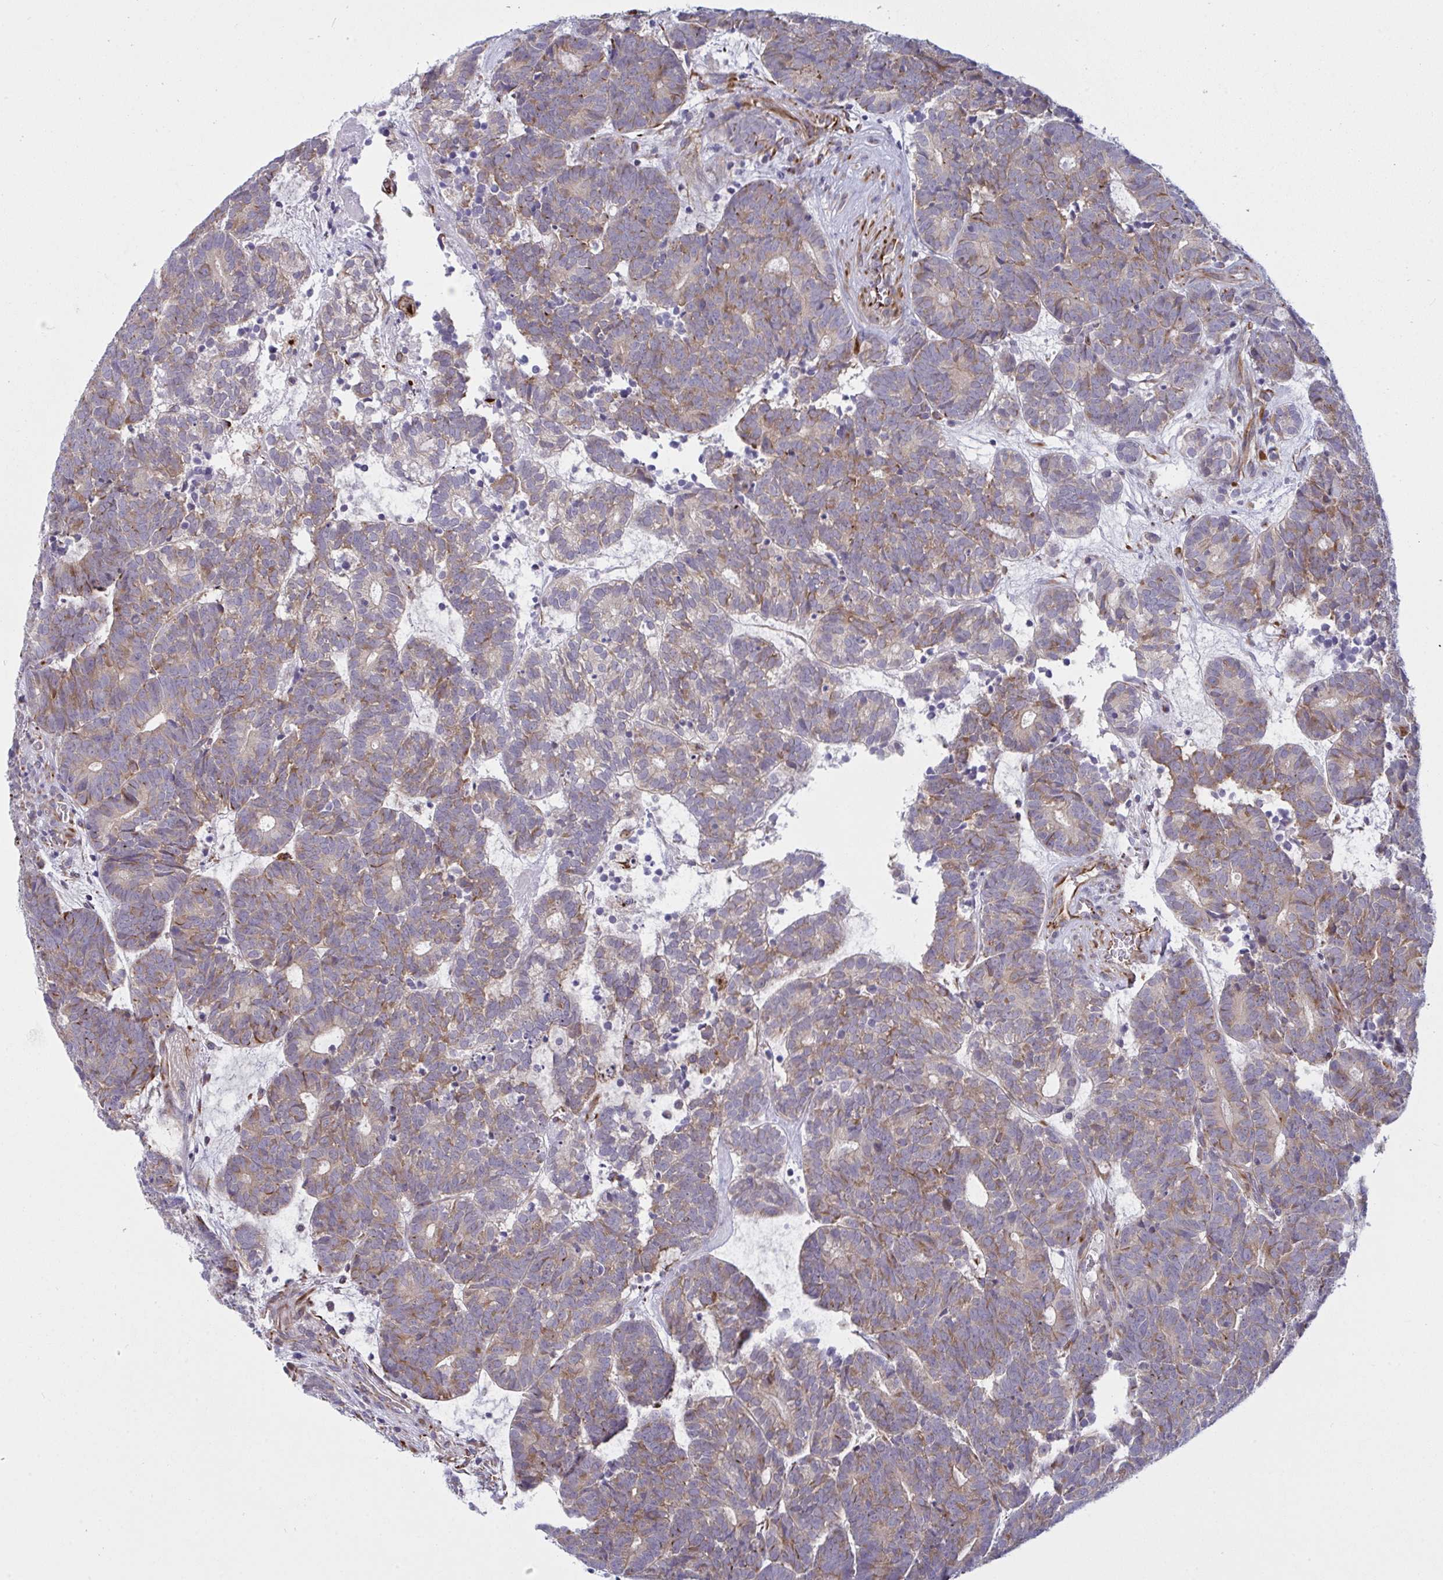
{"staining": {"intensity": "moderate", "quantity": "25%-75%", "location": "cytoplasmic/membranous"}, "tissue": "head and neck cancer", "cell_type": "Tumor cells", "image_type": "cancer", "snomed": [{"axis": "morphology", "description": "Adenocarcinoma, NOS"}, {"axis": "topography", "description": "Head-Neck"}], "caption": "Head and neck adenocarcinoma stained with DAB (3,3'-diaminobenzidine) IHC exhibits medium levels of moderate cytoplasmic/membranous positivity in approximately 25%-75% of tumor cells.", "gene": "DCBLD1", "patient": {"sex": "female", "age": 81}}